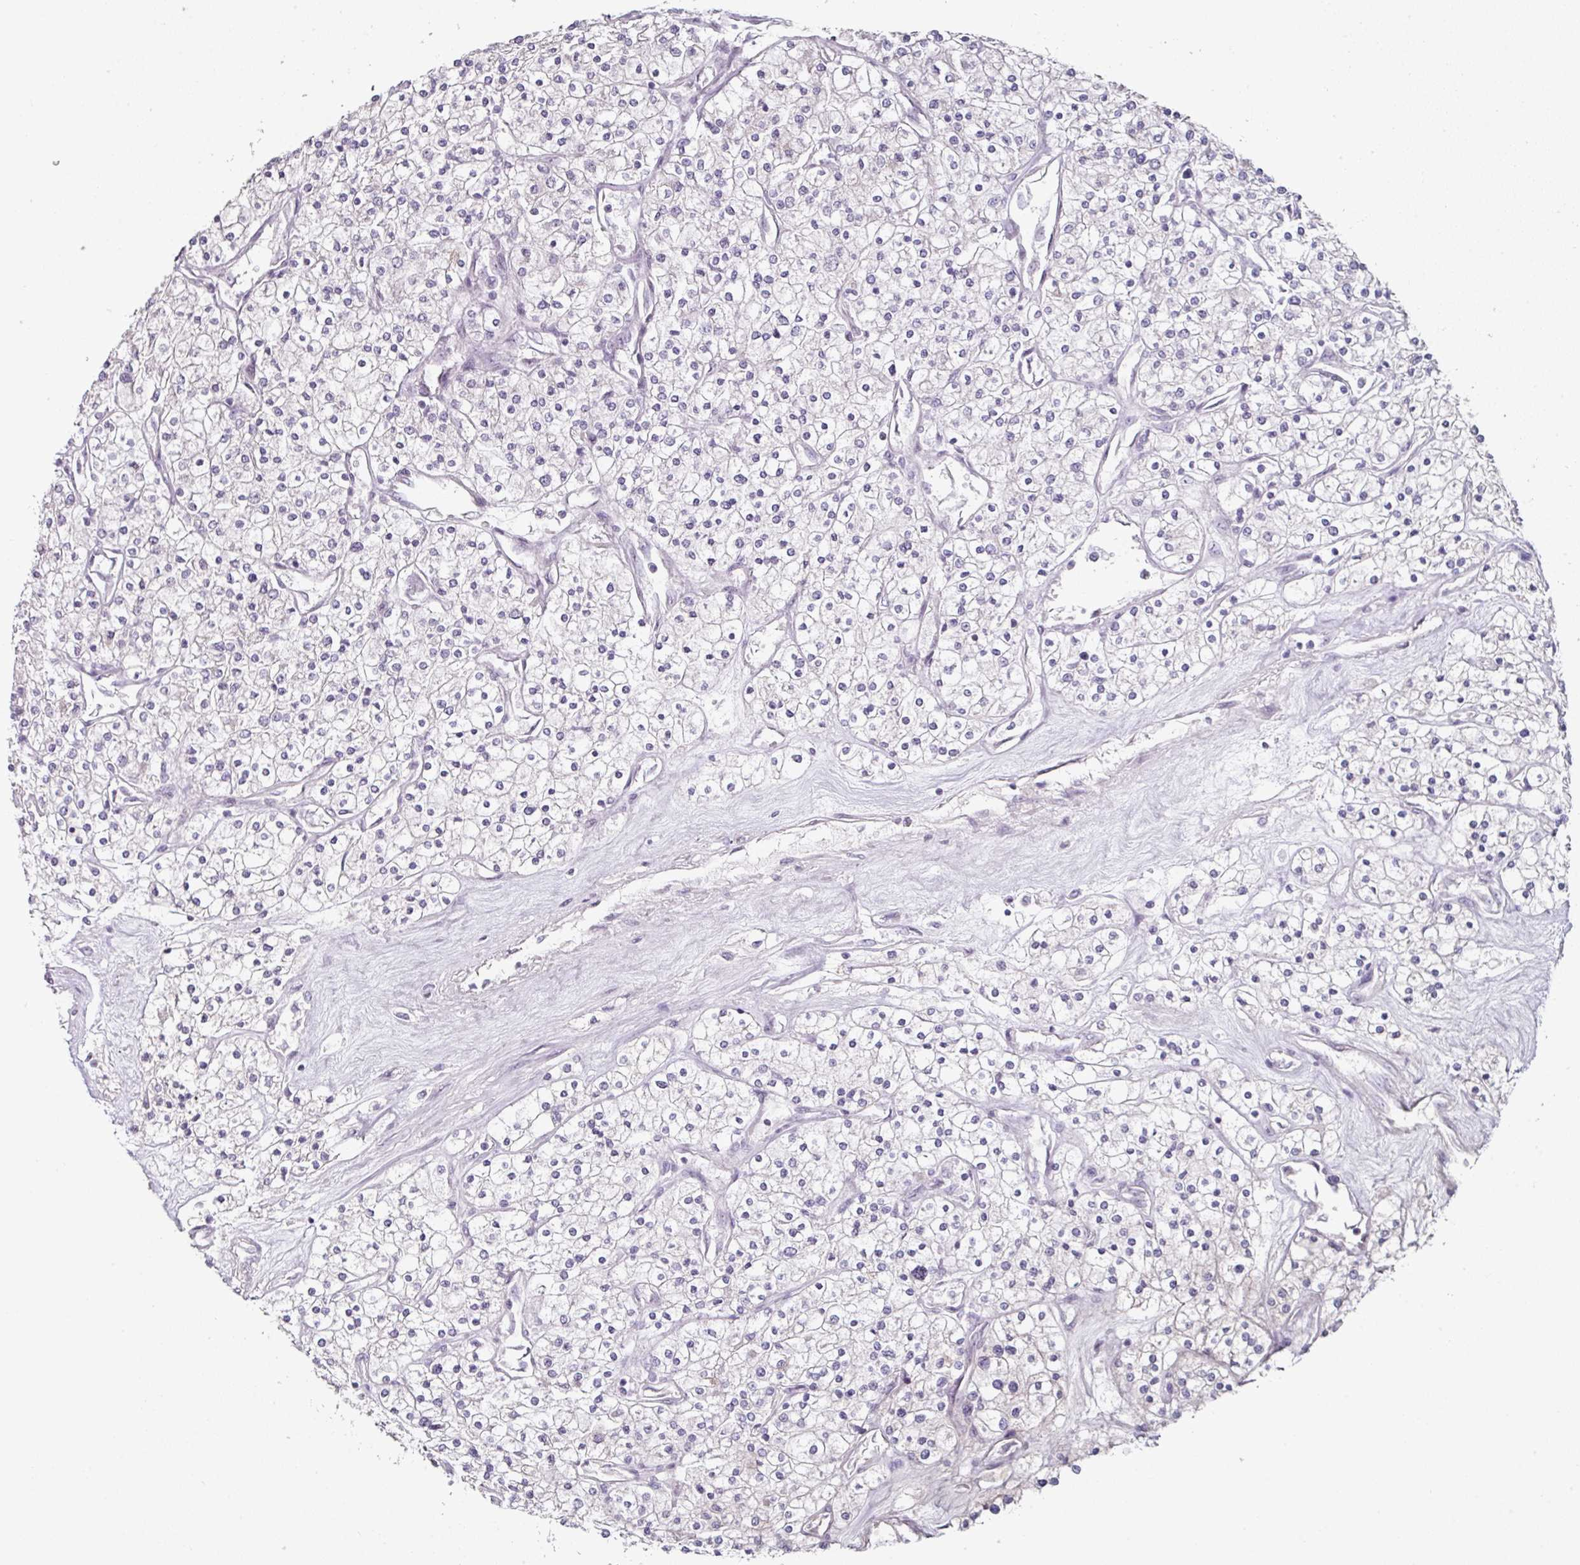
{"staining": {"intensity": "negative", "quantity": "none", "location": "none"}, "tissue": "renal cancer", "cell_type": "Tumor cells", "image_type": "cancer", "snomed": [{"axis": "morphology", "description": "Adenocarcinoma, NOS"}, {"axis": "topography", "description": "Kidney"}], "caption": "High magnification brightfield microscopy of renal cancer (adenocarcinoma) stained with DAB (3,3'-diaminobenzidine) (brown) and counterstained with hematoxylin (blue): tumor cells show no significant positivity.", "gene": "ELK1", "patient": {"sex": "male", "age": 80}}